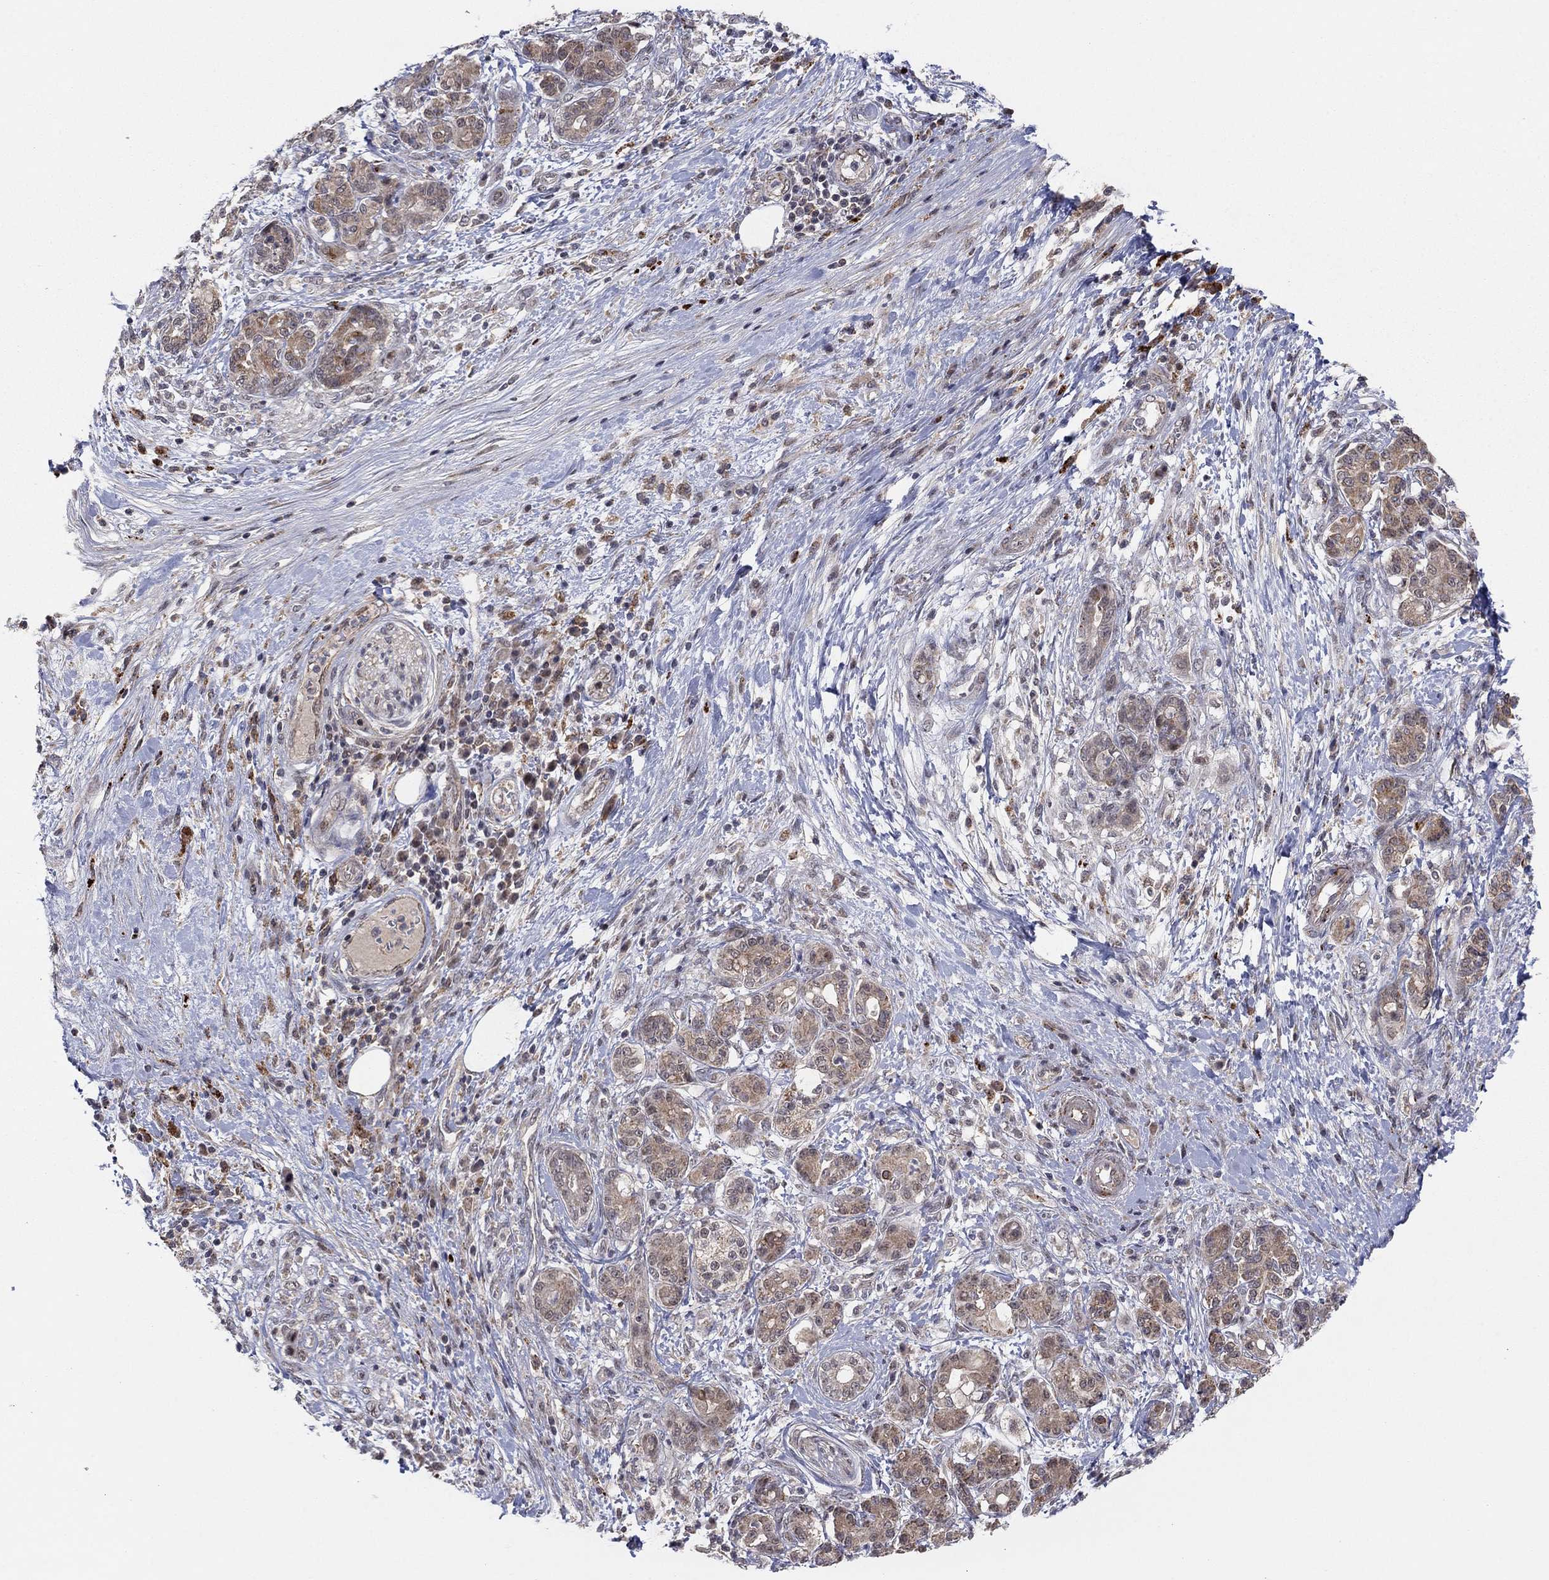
{"staining": {"intensity": "moderate", "quantity": "25%-75%", "location": "cytoplasmic/membranous"}, "tissue": "pancreatic cancer", "cell_type": "Tumor cells", "image_type": "cancer", "snomed": [{"axis": "morphology", "description": "Adenocarcinoma, NOS"}, {"axis": "topography", "description": "Pancreas"}], "caption": "High-power microscopy captured an IHC image of pancreatic cancer (adenocarcinoma), revealing moderate cytoplasmic/membranous staining in about 25%-75% of tumor cells. (DAB (3,3'-diaminobenzidine) IHC, brown staining for protein, blue staining for nuclei).", "gene": "ZNF395", "patient": {"sex": "female", "age": 73}}